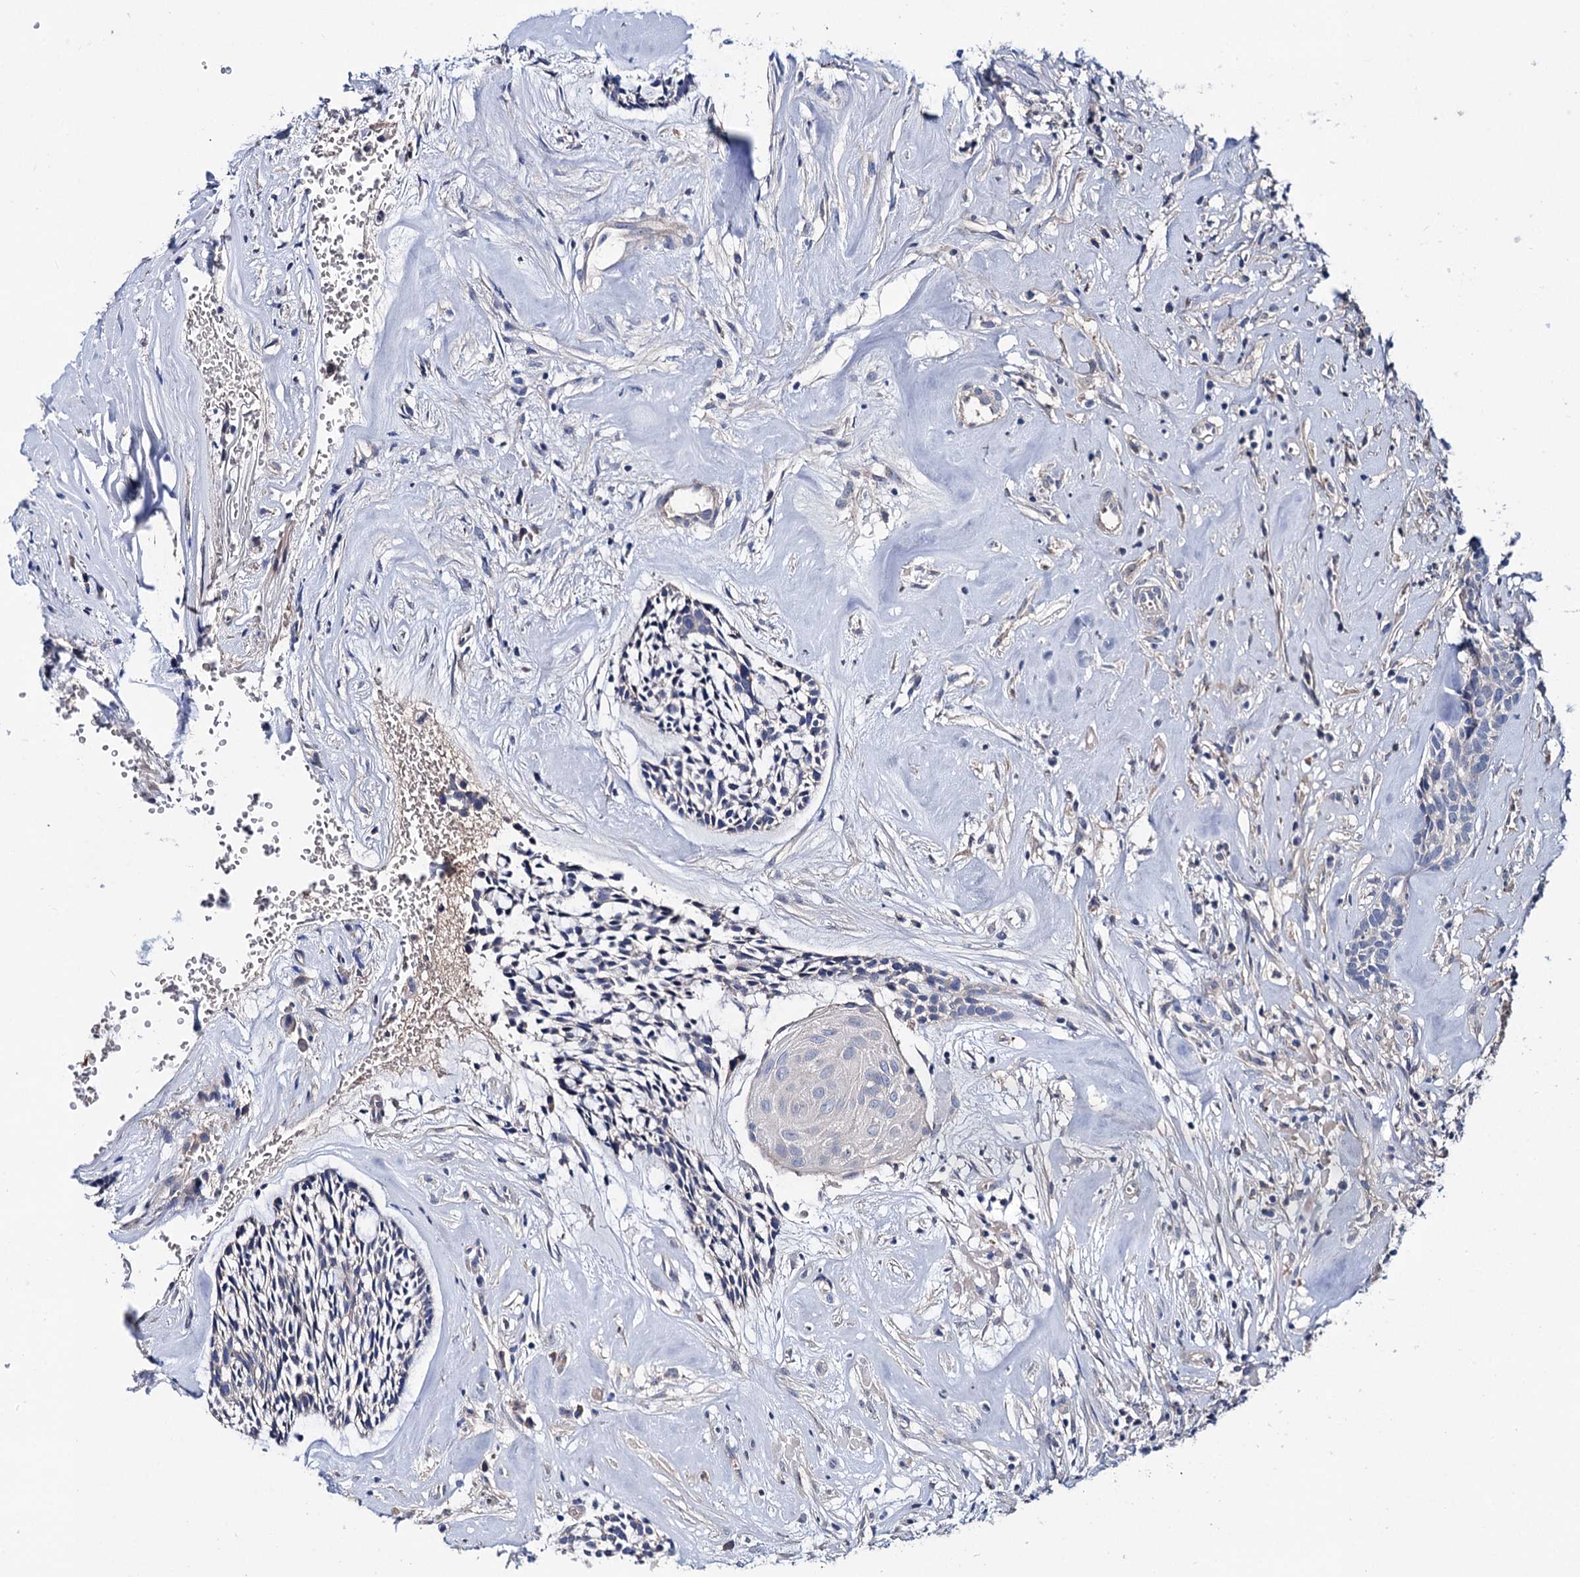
{"staining": {"intensity": "negative", "quantity": "none", "location": "none"}, "tissue": "head and neck cancer", "cell_type": "Tumor cells", "image_type": "cancer", "snomed": [{"axis": "morphology", "description": "Adenocarcinoma, NOS"}, {"axis": "topography", "description": "Subcutis"}, {"axis": "topography", "description": "Head-Neck"}], "caption": "The photomicrograph reveals no staining of tumor cells in head and neck adenocarcinoma.", "gene": "PPP1R32", "patient": {"sex": "female", "age": 73}}